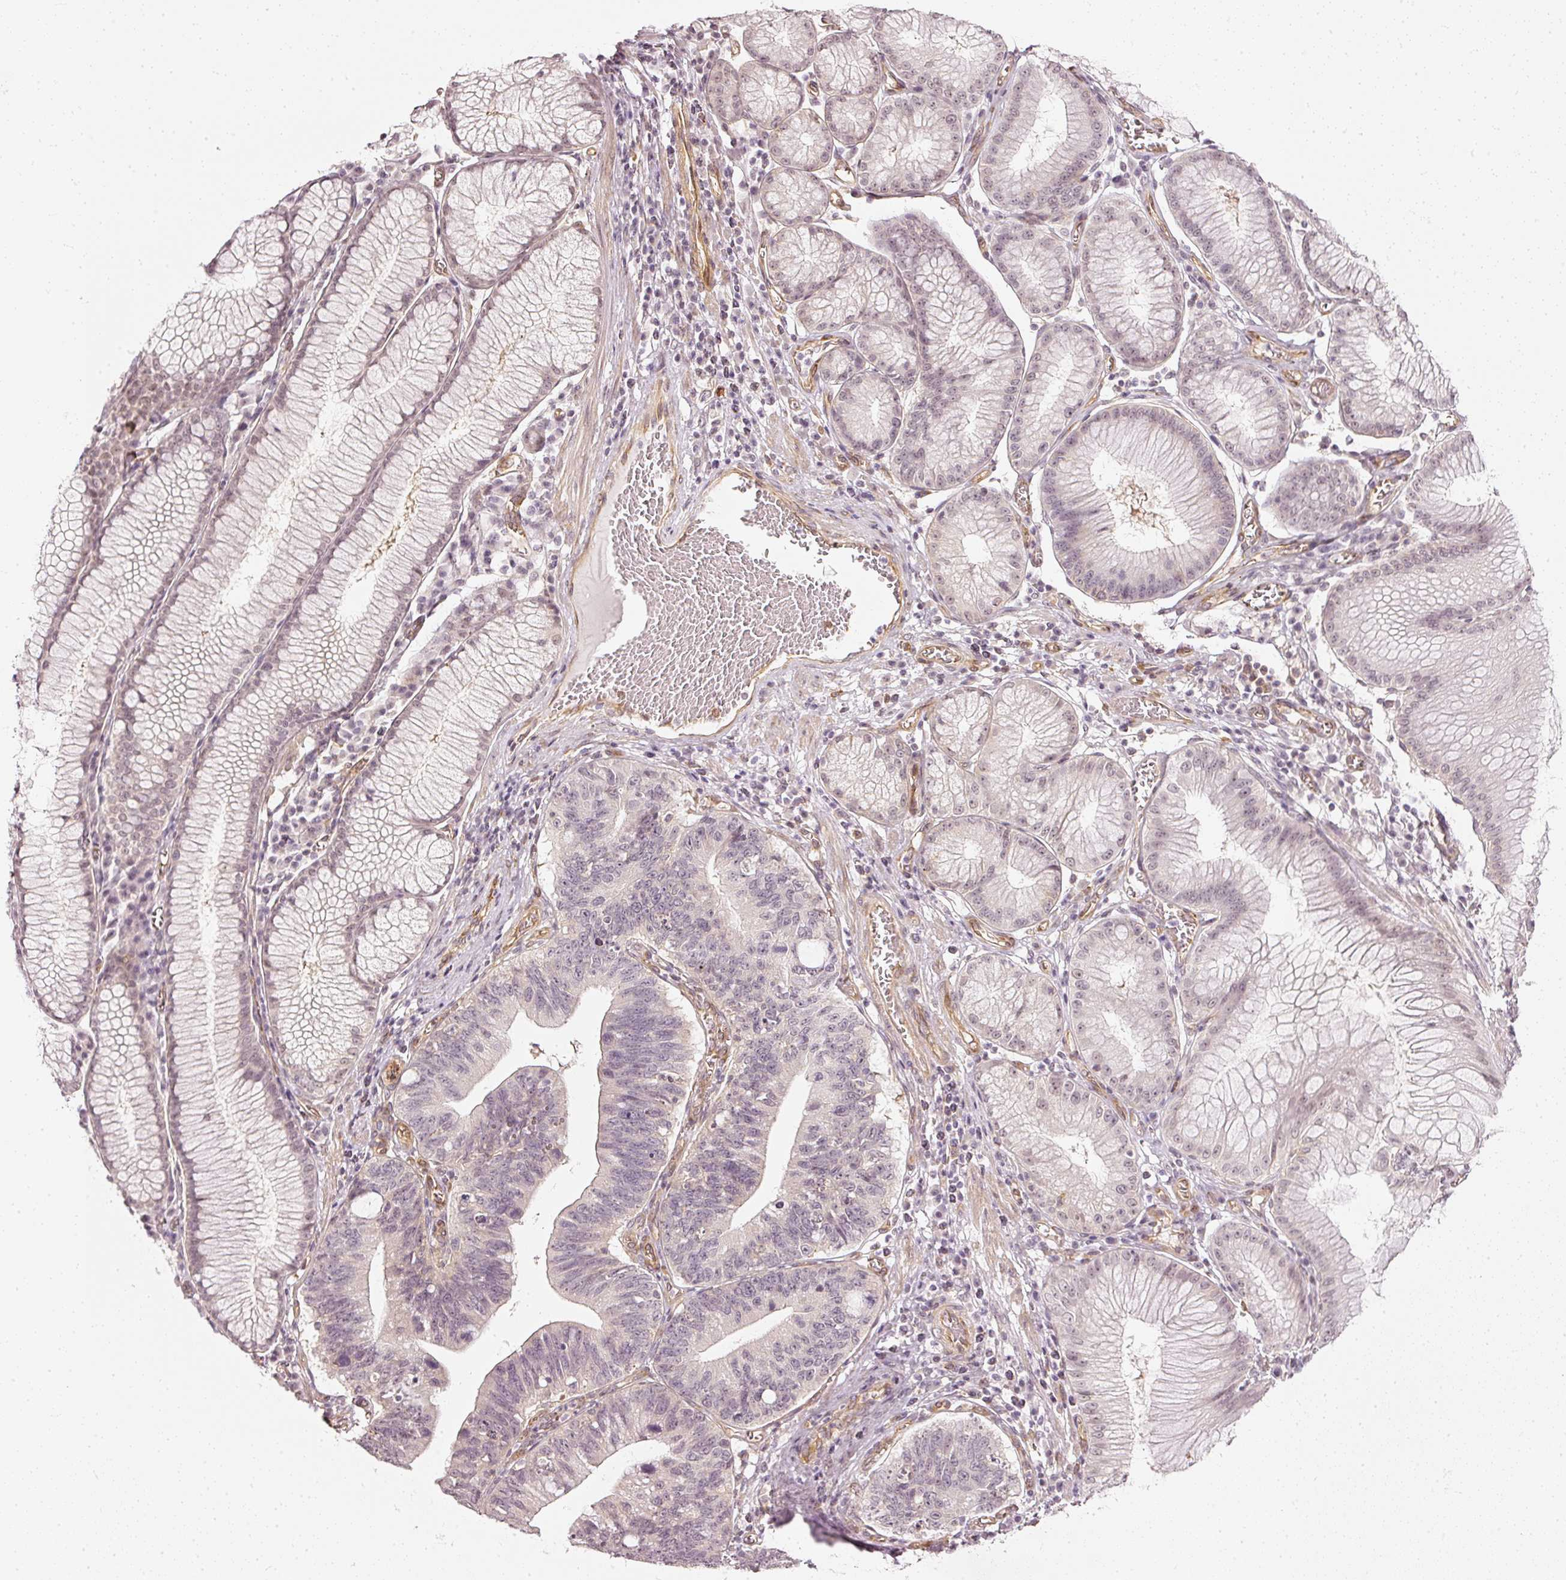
{"staining": {"intensity": "negative", "quantity": "none", "location": "none"}, "tissue": "stomach cancer", "cell_type": "Tumor cells", "image_type": "cancer", "snomed": [{"axis": "morphology", "description": "Adenocarcinoma, NOS"}, {"axis": "topography", "description": "Stomach"}], "caption": "IHC of human stomach cancer (adenocarcinoma) exhibits no positivity in tumor cells.", "gene": "DRD2", "patient": {"sex": "male", "age": 59}}